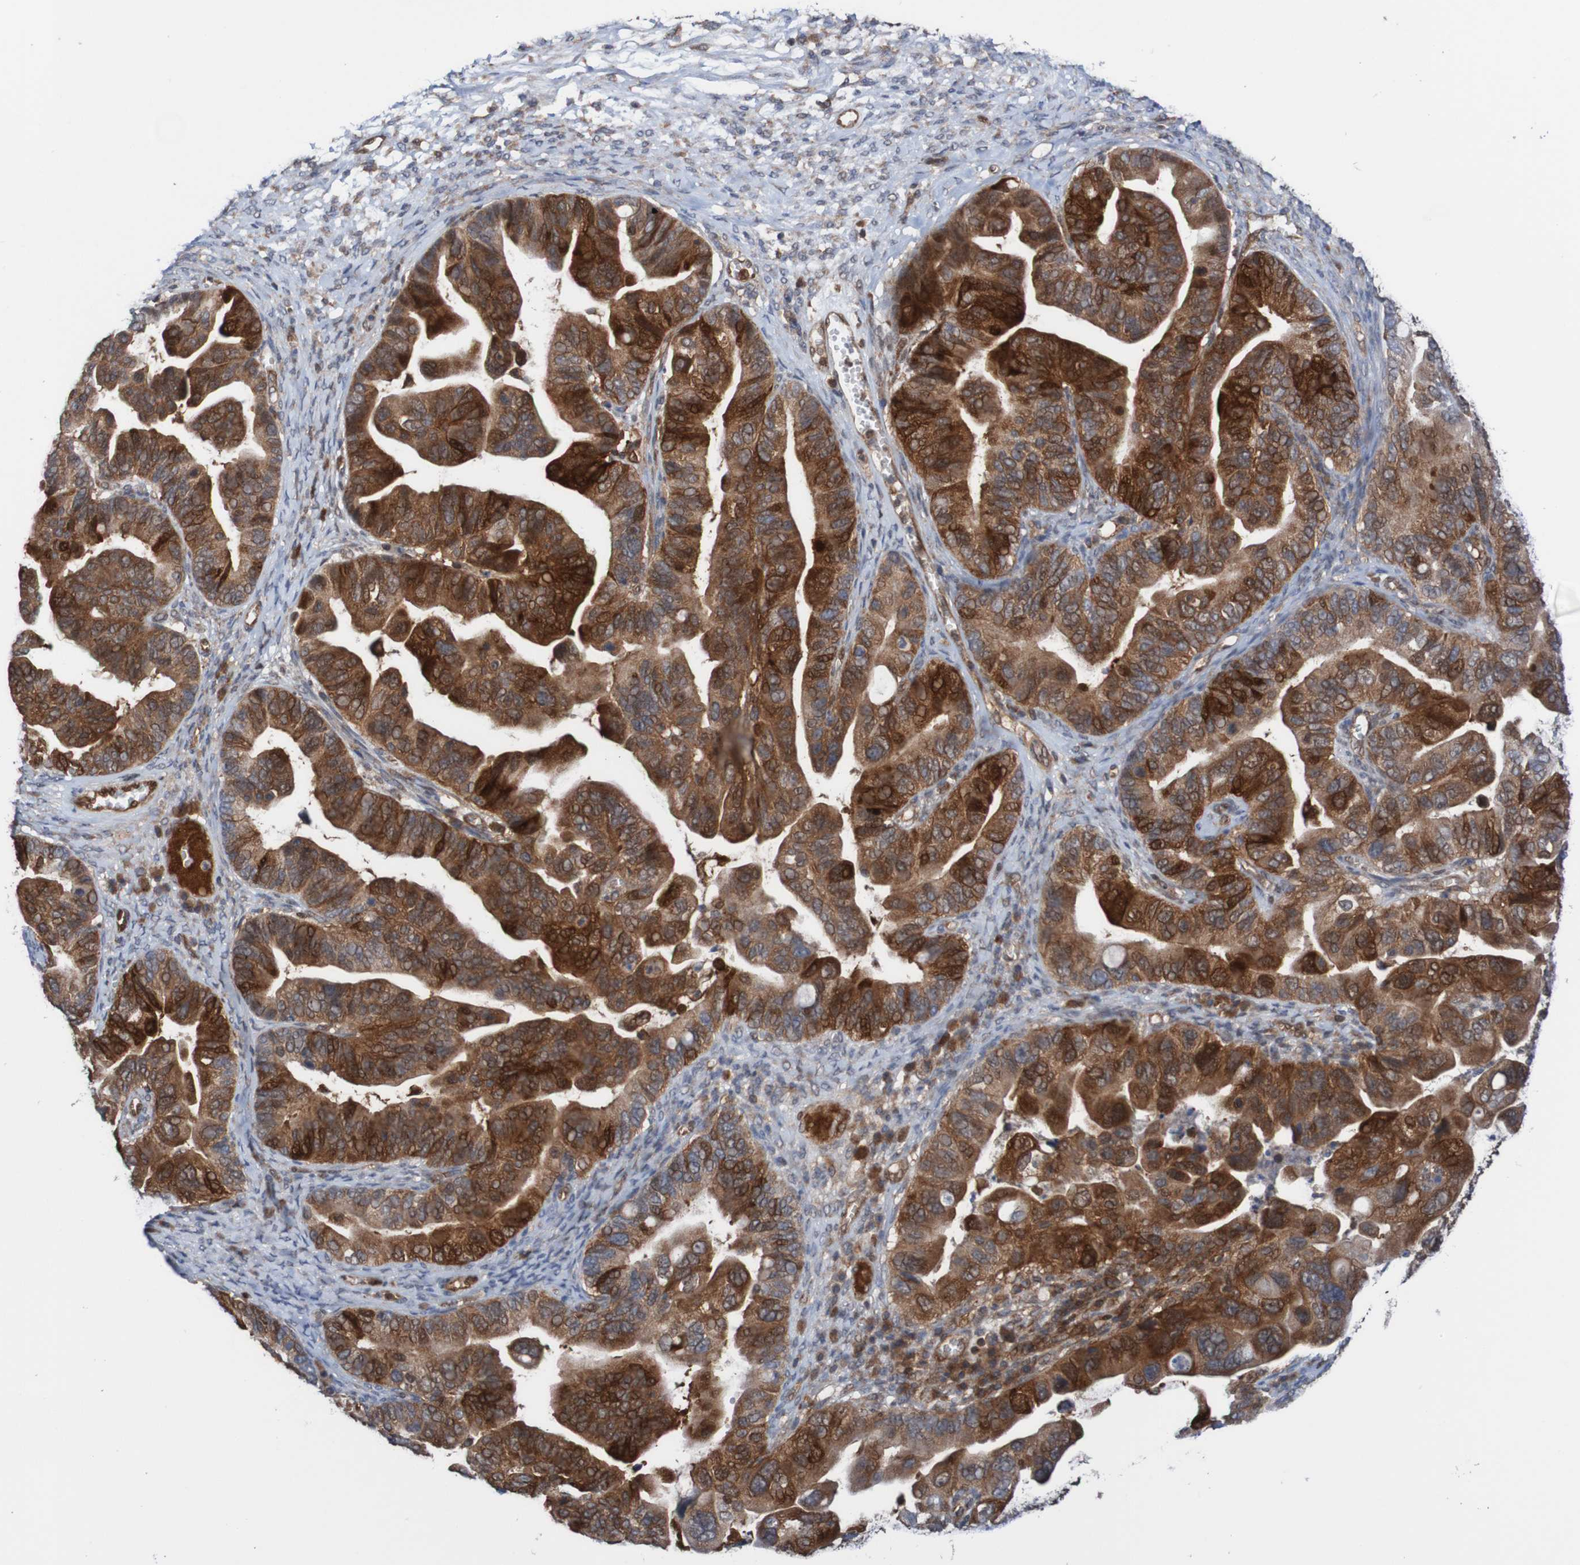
{"staining": {"intensity": "strong", "quantity": ">75%", "location": "cytoplasmic/membranous"}, "tissue": "ovarian cancer", "cell_type": "Tumor cells", "image_type": "cancer", "snomed": [{"axis": "morphology", "description": "Cystadenocarcinoma, serous, NOS"}, {"axis": "topography", "description": "Ovary"}], "caption": "High-power microscopy captured an IHC image of ovarian cancer (serous cystadenocarcinoma), revealing strong cytoplasmic/membranous staining in approximately >75% of tumor cells.", "gene": "RIGI", "patient": {"sex": "female", "age": 56}}